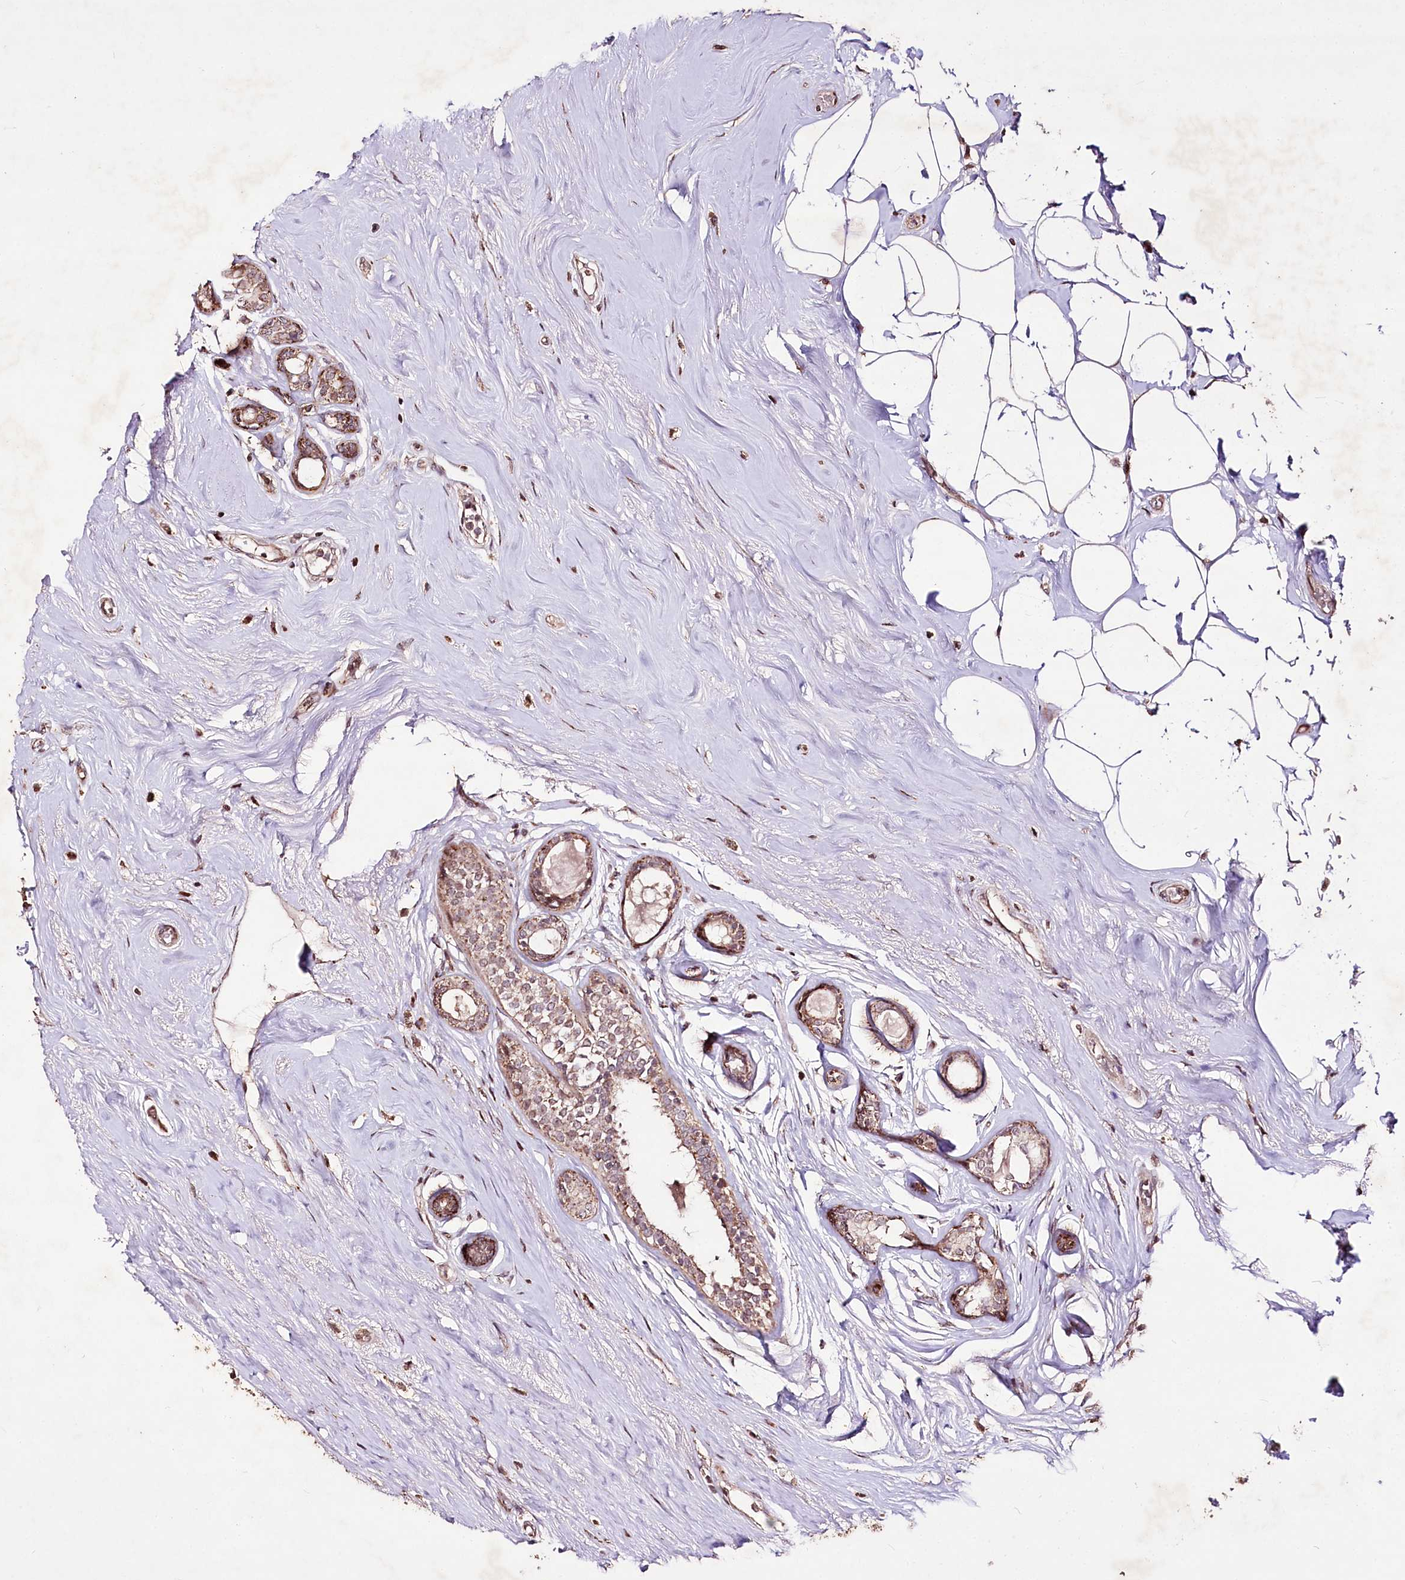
{"staining": {"intensity": "moderate", "quantity": ">75%", "location": "cytoplasmic/membranous"}, "tissue": "breast cancer", "cell_type": "Tumor cells", "image_type": "cancer", "snomed": [{"axis": "morphology", "description": "Lobular carcinoma"}, {"axis": "topography", "description": "Breast"}], "caption": "Breast cancer (lobular carcinoma) stained with DAB (3,3'-diaminobenzidine) immunohistochemistry (IHC) shows medium levels of moderate cytoplasmic/membranous expression in approximately >75% of tumor cells.", "gene": "CARD19", "patient": {"sex": "female", "age": 51}}